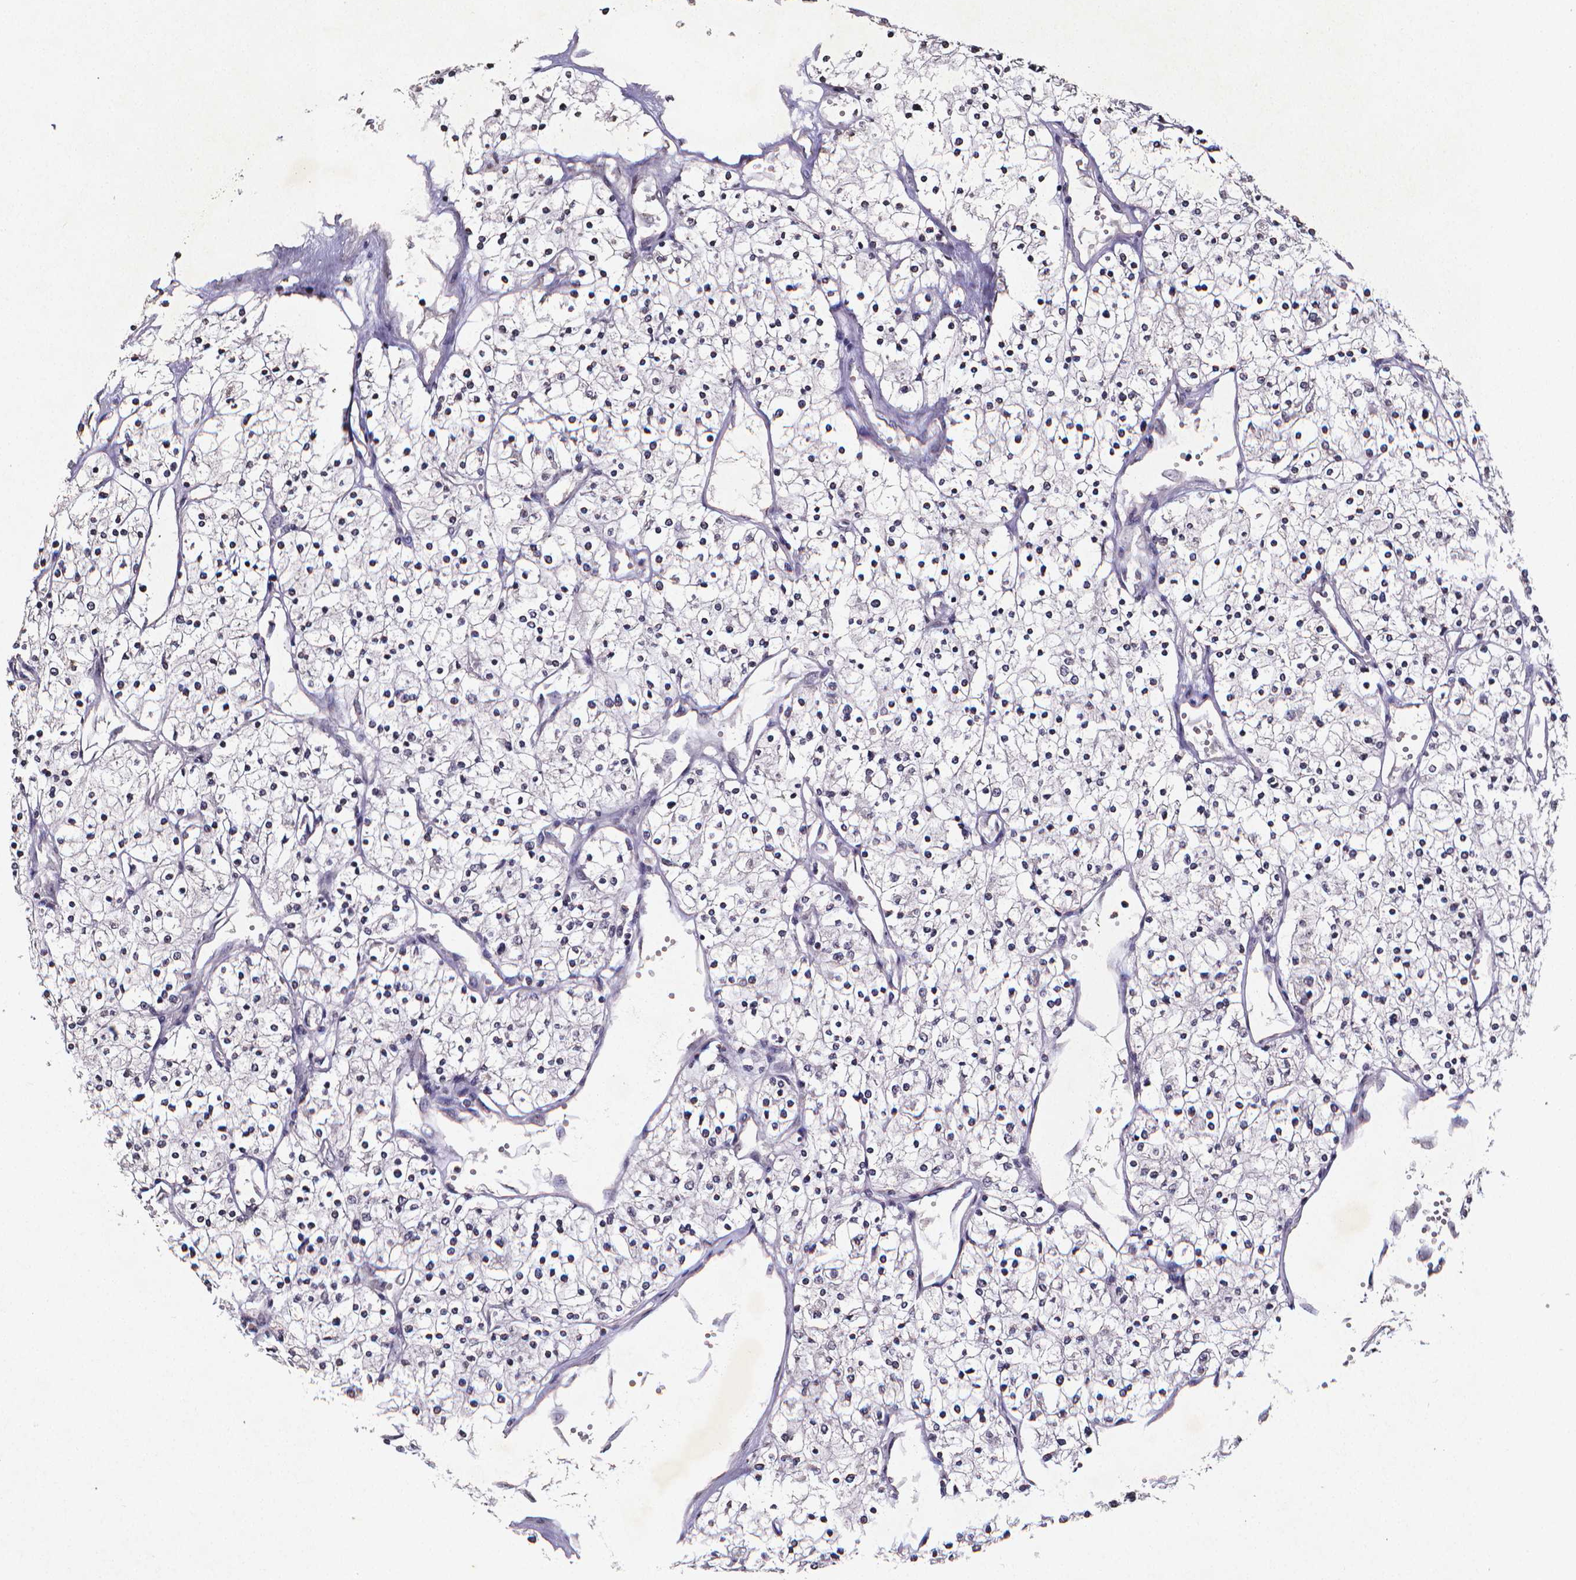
{"staining": {"intensity": "negative", "quantity": "none", "location": "none"}, "tissue": "renal cancer", "cell_type": "Tumor cells", "image_type": "cancer", "snomed": [{"axis": "morphology", "description": "Adenocarcinoma, NOS"}, {"axis": "topography", "description": "Kidney"}], "caption": "DAB (3,3'-diaminobenzidine) immunohistochemical staining of renal cancer (adenocarcinoma) shows no significant expression in tumor cells.", "gene": "TP73", "patient": {"sex": "male", "age": 80}}